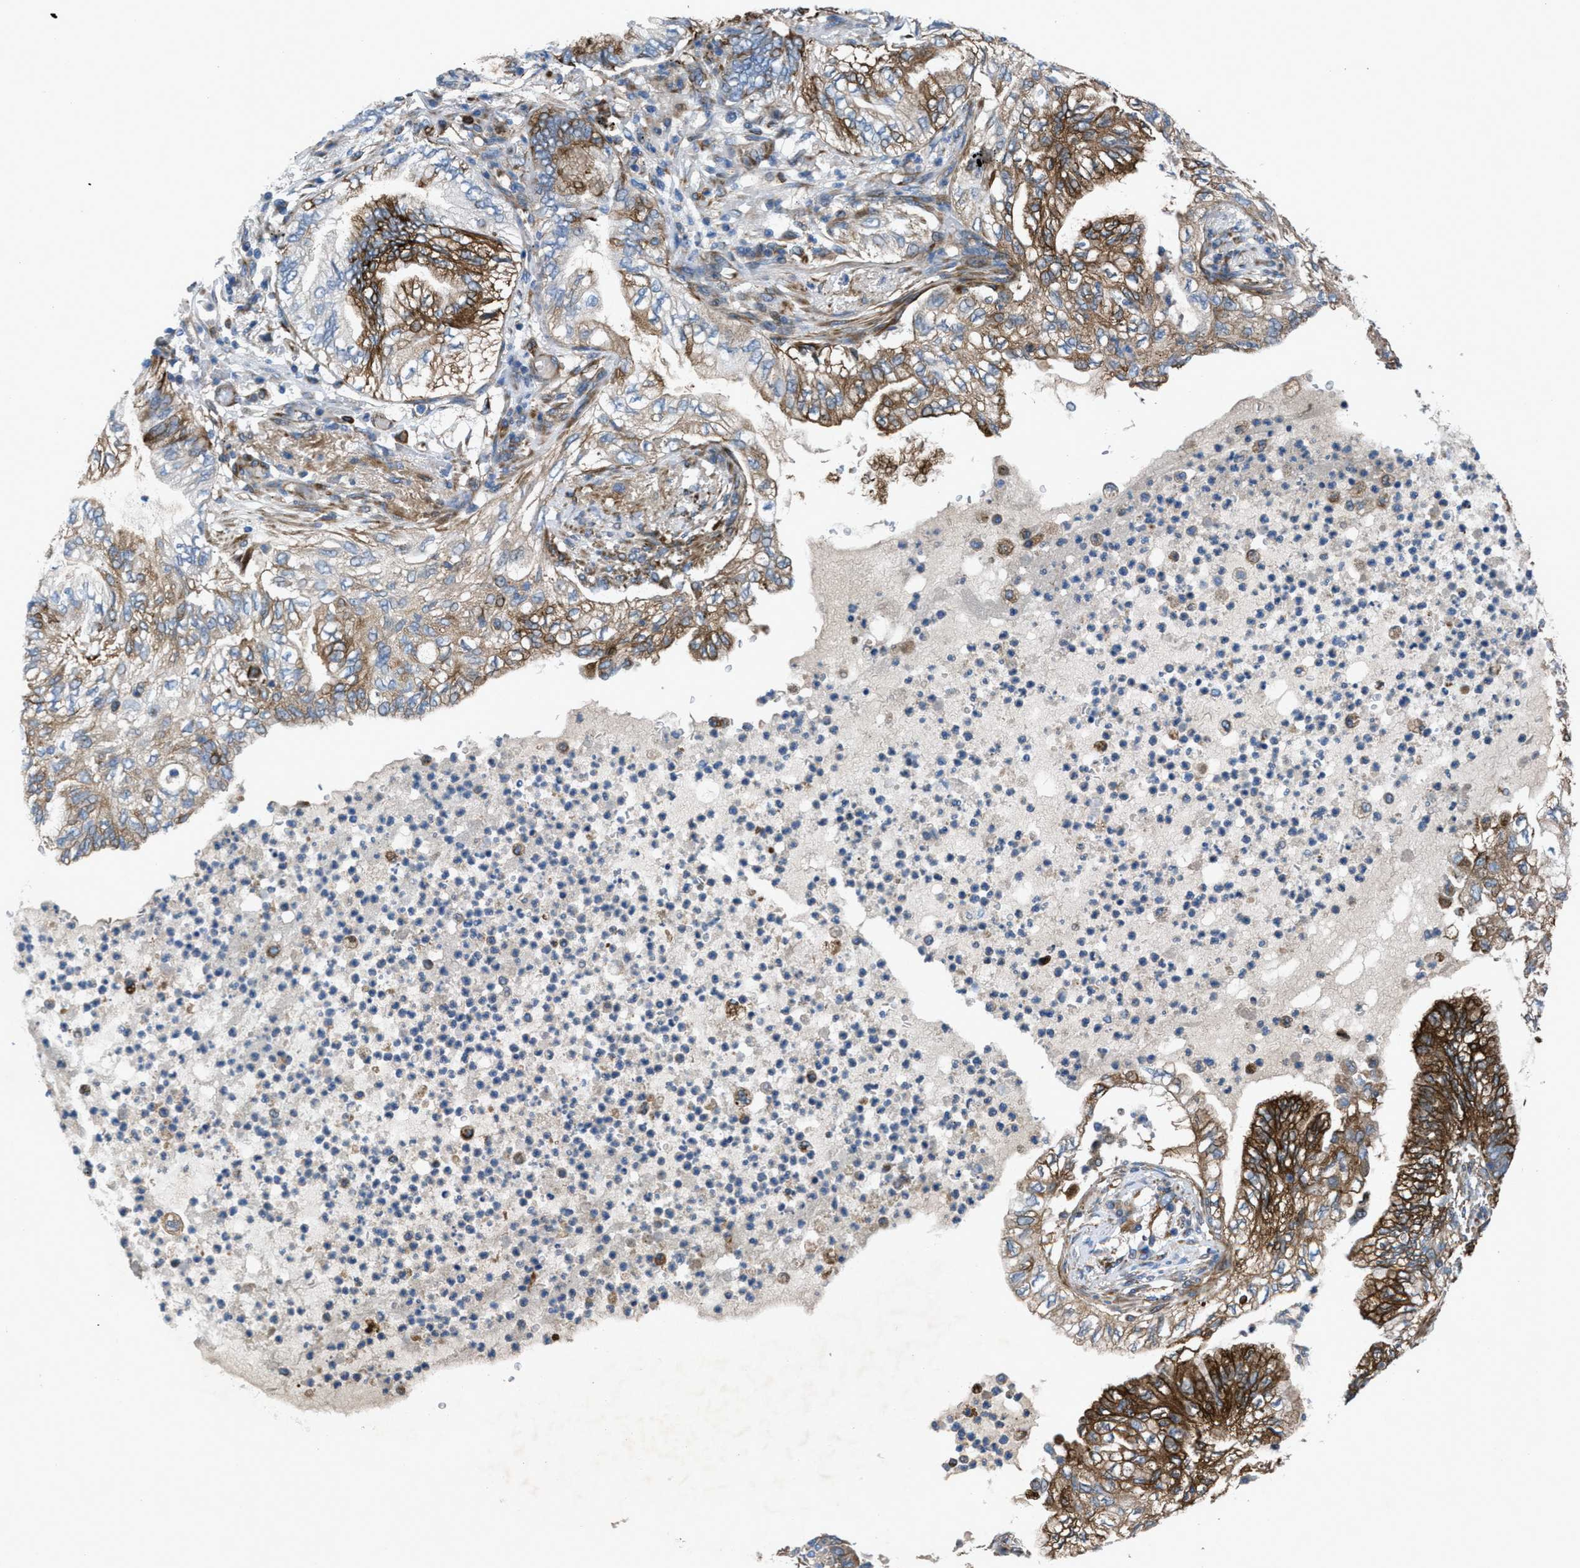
{"staining": {"intensity": "strong", "quantity": "25%-75%", "location": "cytoplasmic/membranous"}, "tissue": "lung cancer", "cell_type": "Tumor cells", "image_type": "cancer", "snomed": [{"axis": "morphology", "description": "Normal tissue, NOS"}, {"axis": "morphology", "description": "Adenocarcinoma, NOS"}, {"axis": "topography", "description": "Bronchus"}, {"axis": "topography", "description": "Lung"}], "caption": "About 25%-75% of tumor cells in adenocarcinoma (lung) demonstrate strong cytoplasmic/membranous protein staining as visualized by brown immunohistochemical staining.", "gene": "SLC6A9", "patient": {"sex": "female", "age": 70}}